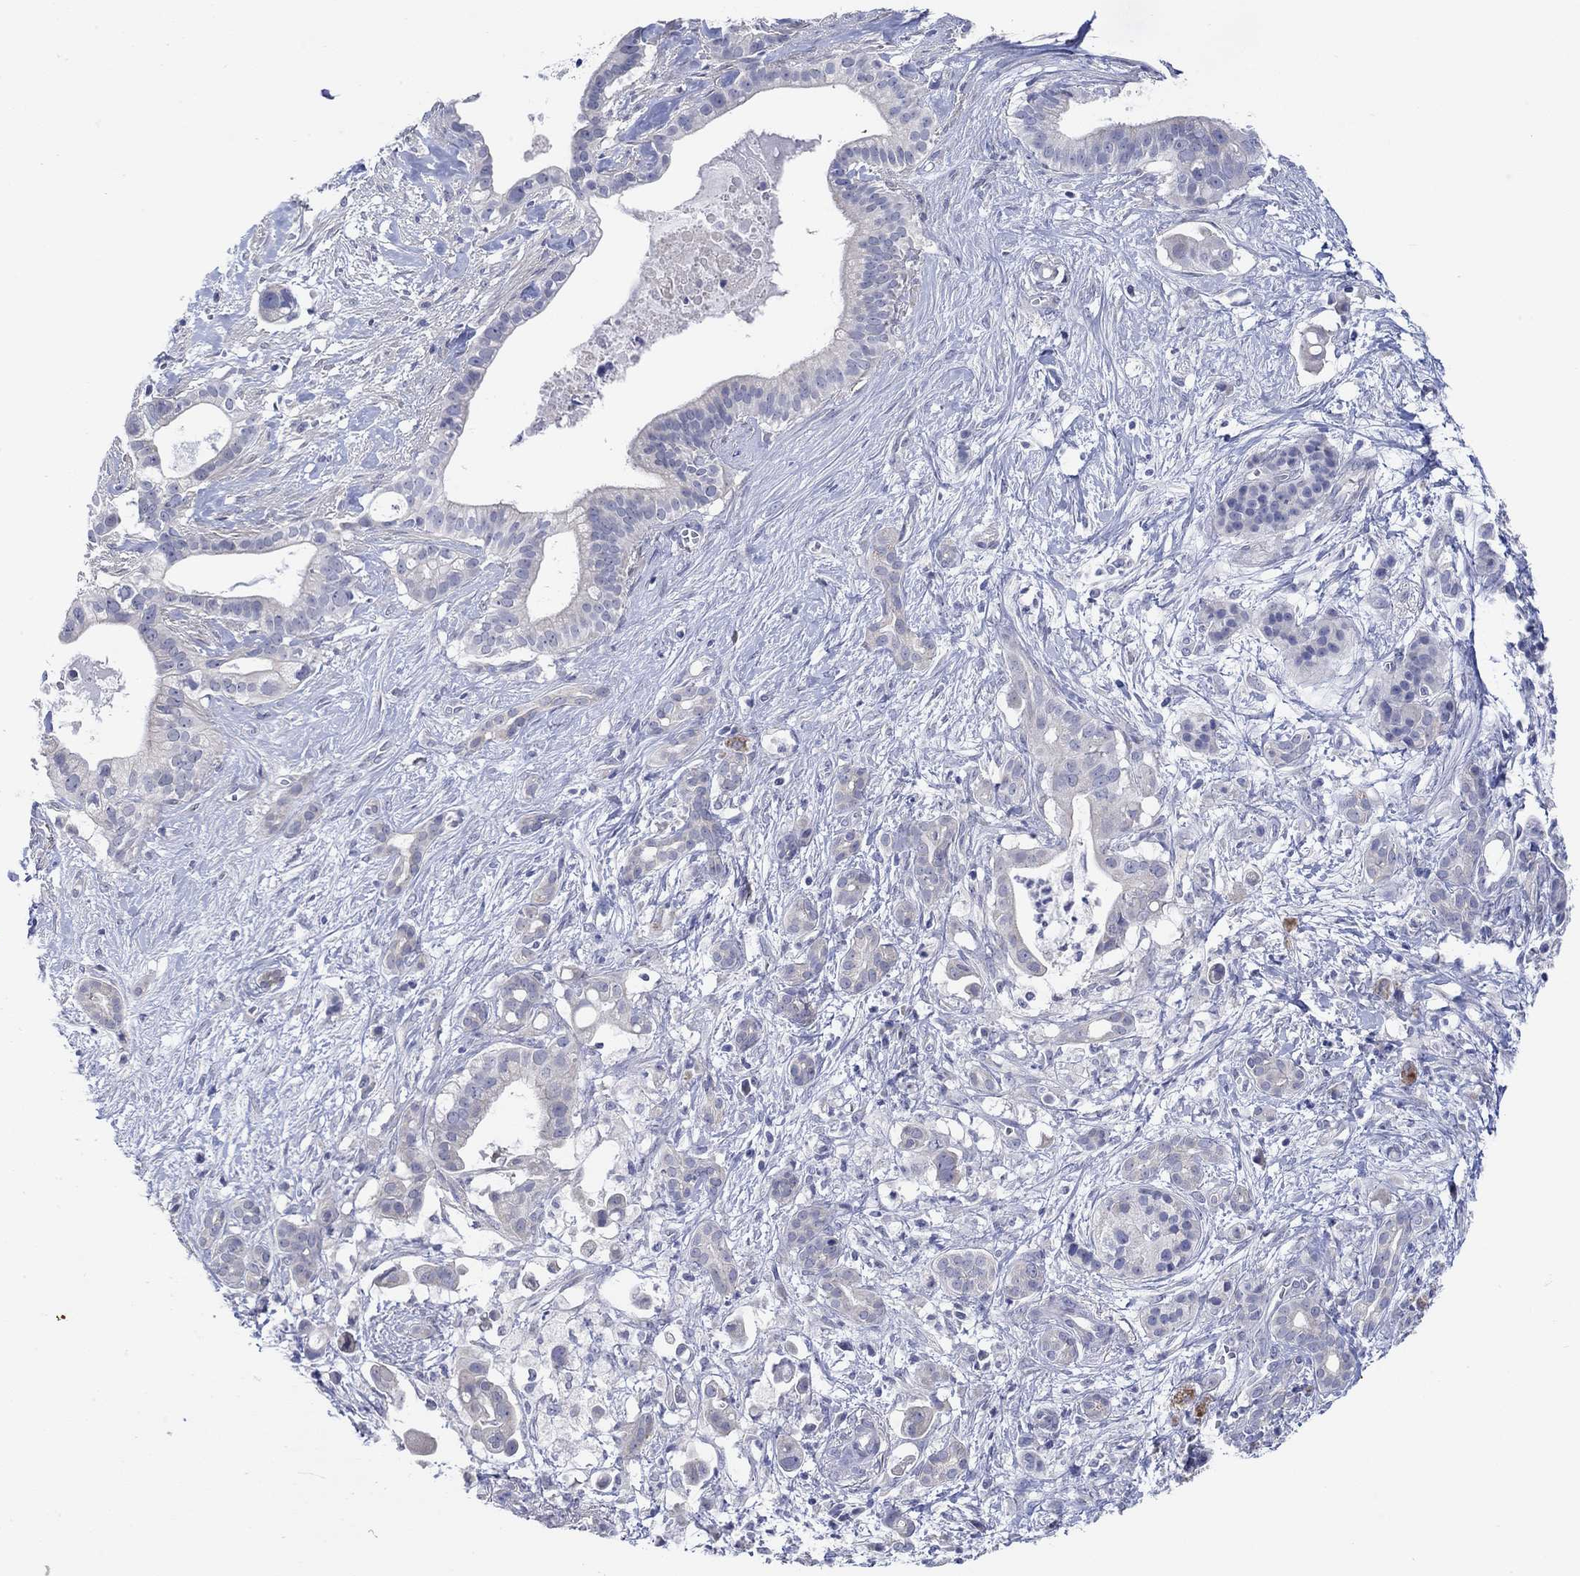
{"staining": {"intensity": "negative", "quantity": "none", "location": "none"}, "tissue": "pancreatic cancer", "cell_type": "Tumor cells", "image_type": "cancer", "snomed": [{"axis": "morphology", "description": "Adenocarcinoma, NOS"}, {"axis": "topography", "description": "Pancreas"}], "caption": "DAB (3,3'-diaminobenzidine) immunohistochemical staining of pancreatic adenocarcinoma exhibits no significant positivity in tumor cells.", "gene": "KRT222", "patient": {"sex": "male", "age": 61}}